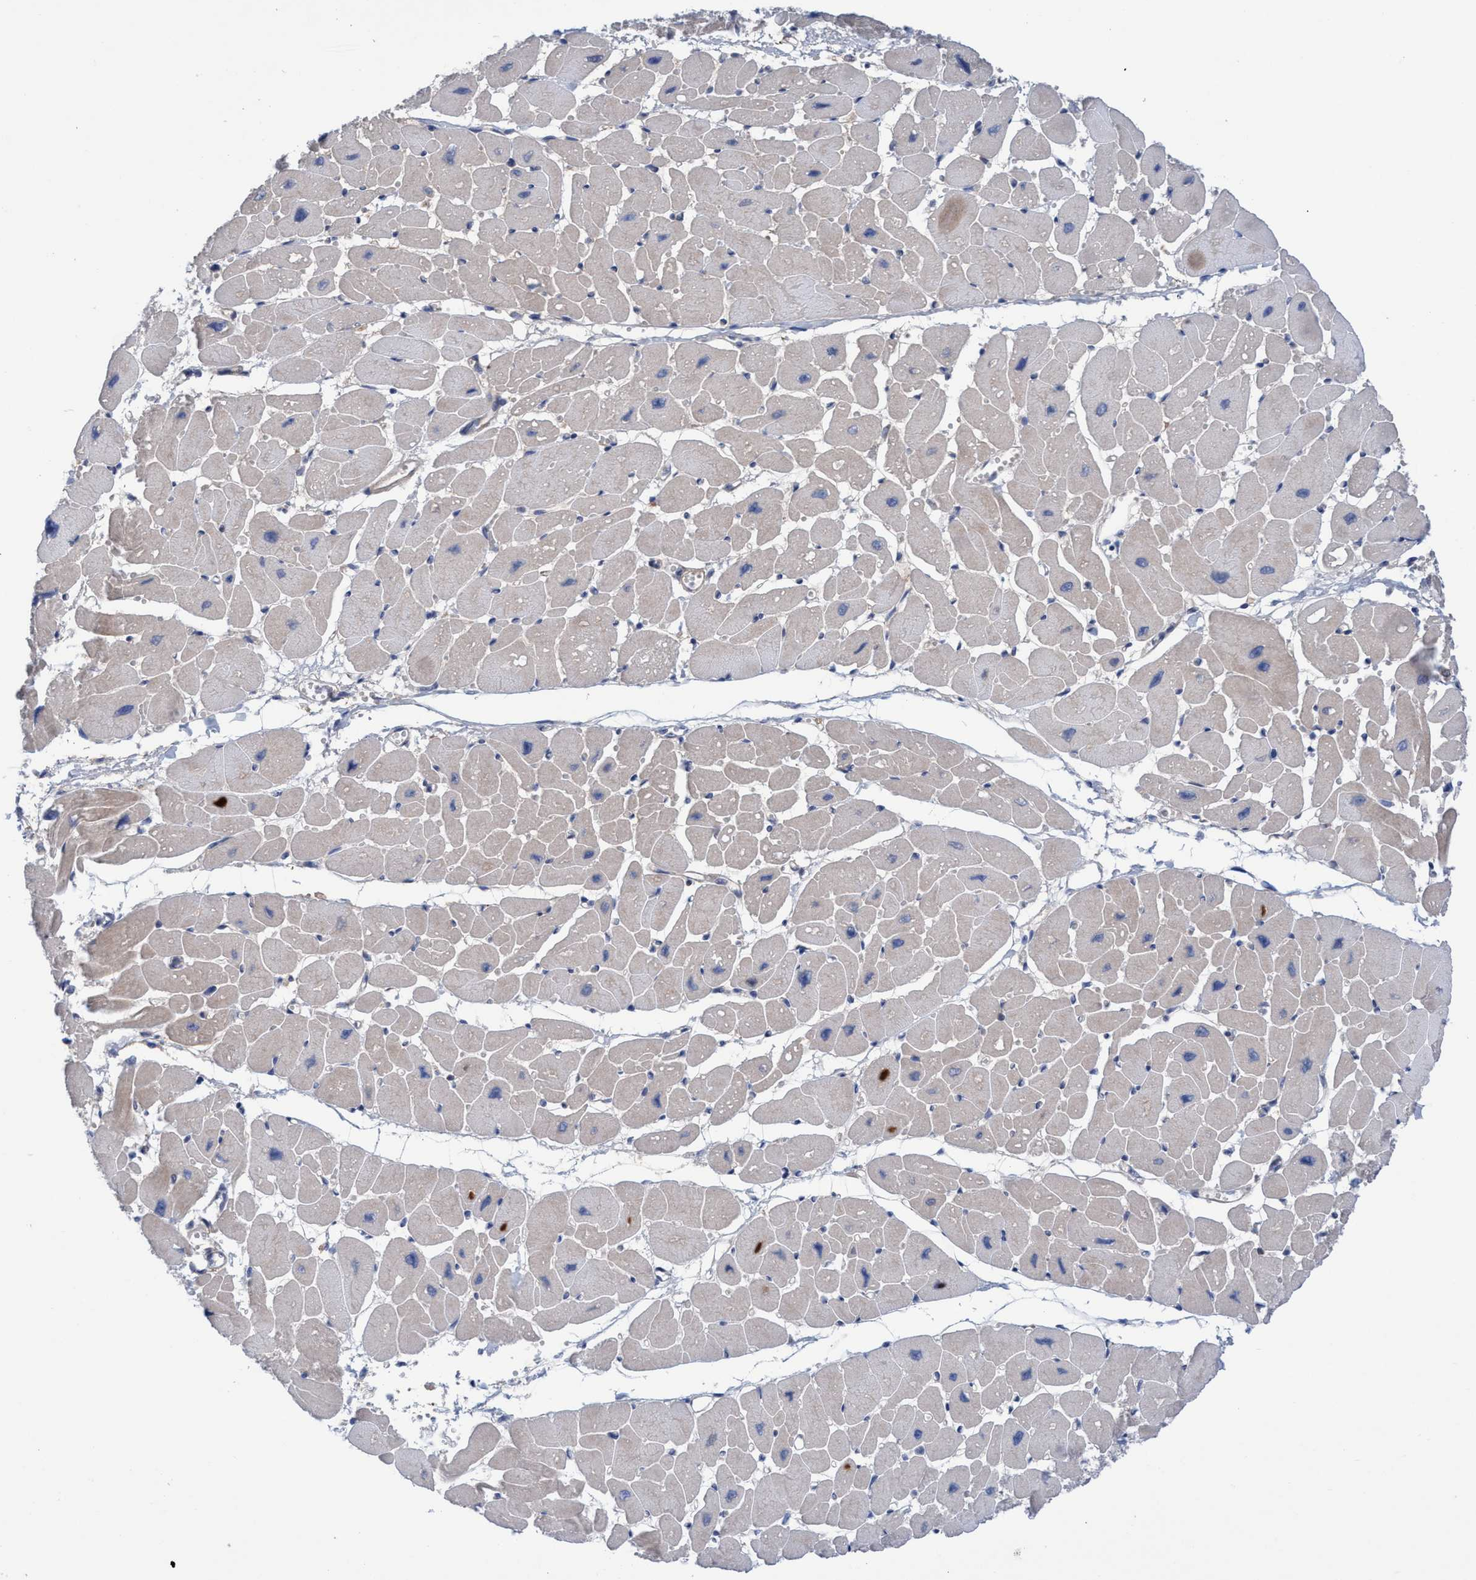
{"staining": {"intensity": "moderate", "quantity": "25%-75%", "location": "cytoplasmic/membranous"}, "tissue": "heart muscle", "cell_type": "Cardiomyocytes", "image_type": "normal", "snomed": [{"axis": "morphology", "description": "Normal tissue, NOS"}, {"axis": "topography", "description": "Heart"}], "caption": "This histopathology image exhibits immunohistochemistry (IHC) staining of unremarkable human heart muscle, with medium moderate cytoplasmic/membranous staining in about 25%-75% of cardiomyocytes.", "gene": "GLOD4", "patient": {"sex": "female", "age": 54}}